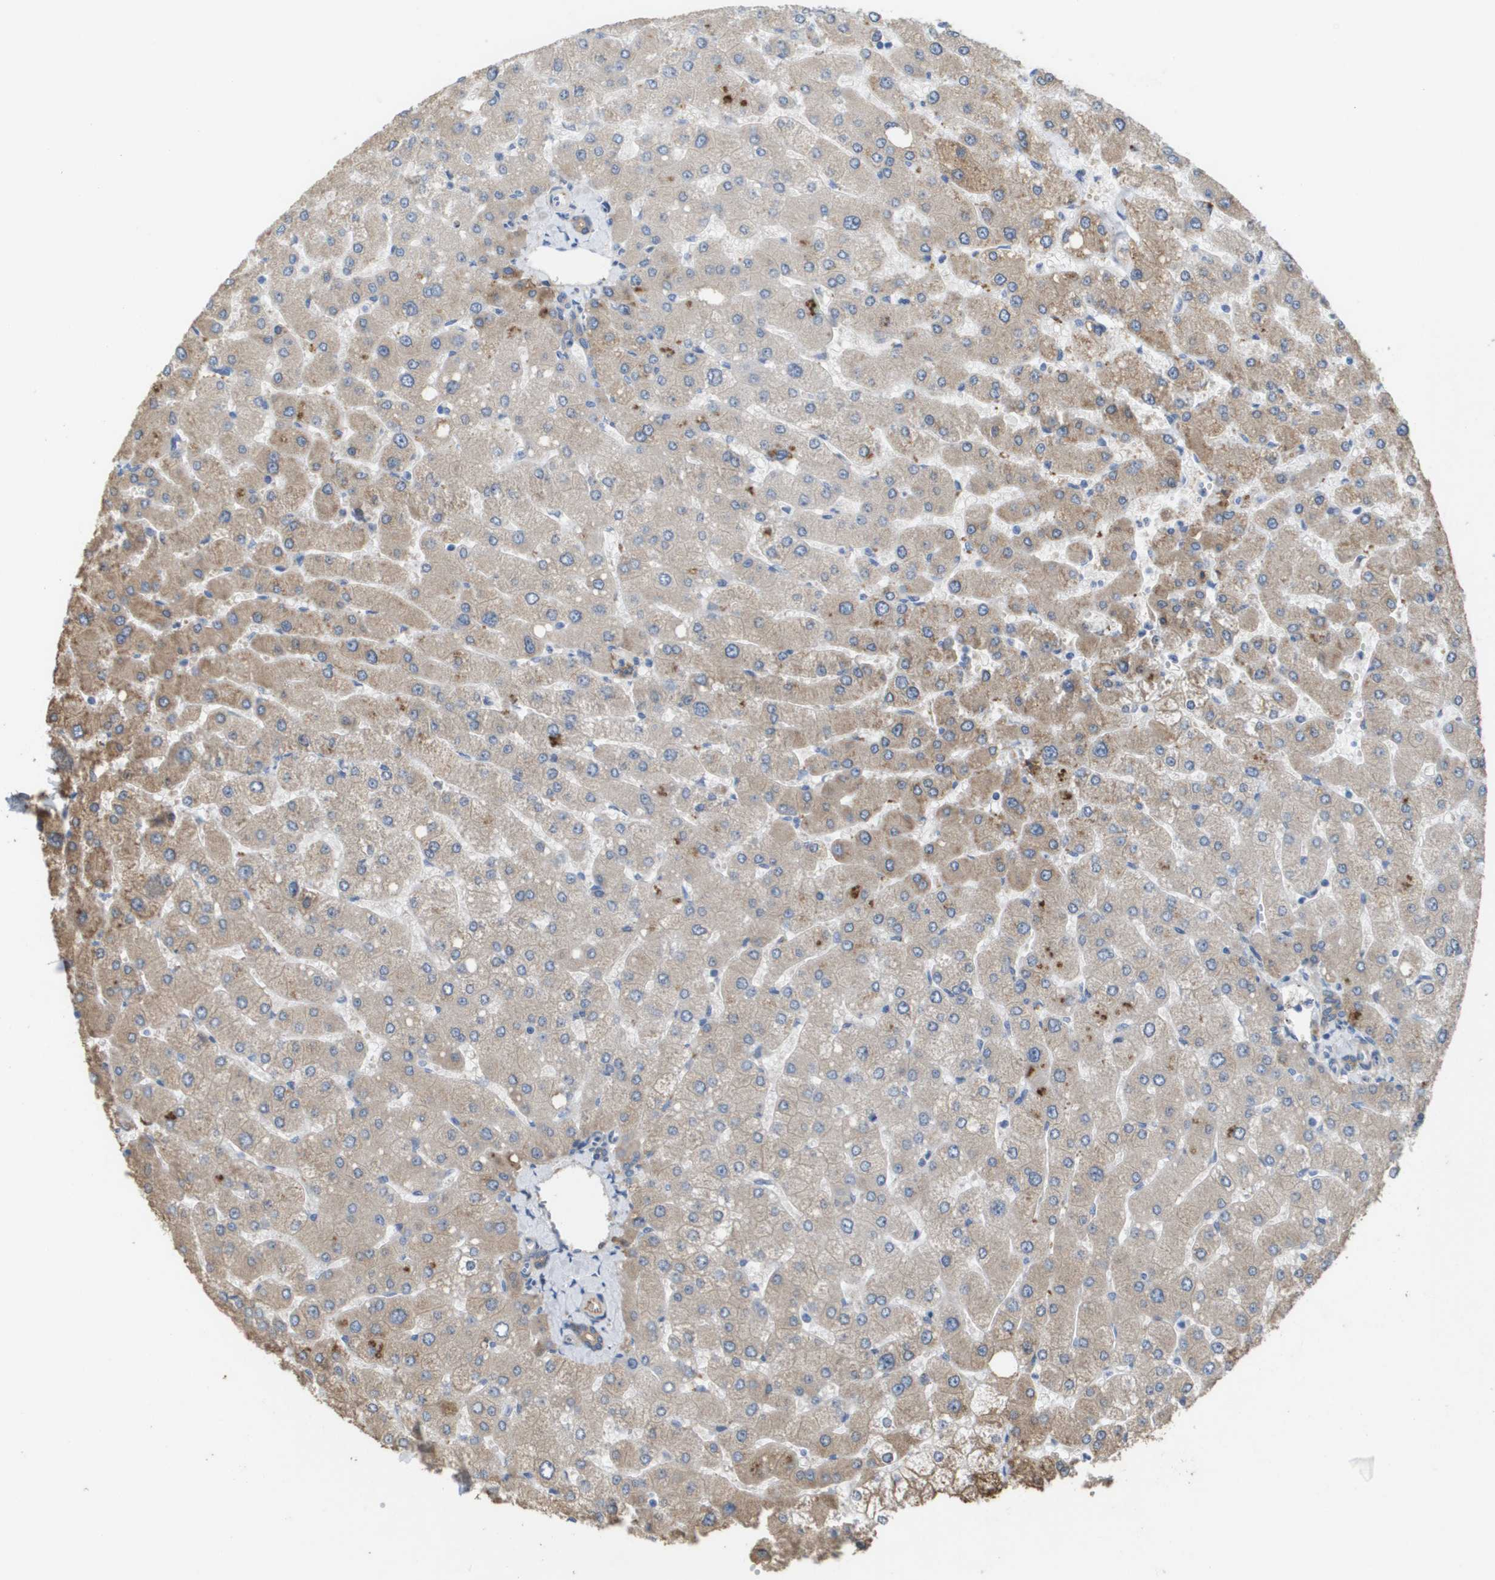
{"staining": {"intensity": "weak", "quantity": "25%-75%", "location": "cytoplasmic/membranous"}, "tissue": "liver", "cell_type": "Cholangiocytes", "image_type": "normal", "snomed": [{"axis": "morphology", "description": "Normal tissue, NOS"}, {"axis": "topography", "description": "Liver"}], "caption": "Immunohistochemistry (DAB (3,3'-diaminobenzidine)) staining of normal liver exhibits weak cytoplasmic/membranous protein staining in approximately 25%-75% of cholangiocytes. (IHC, brightfield microscopy, high magnification).", "gene": "MARCHF8", "patient": {"sex": "male", "age": 55}}